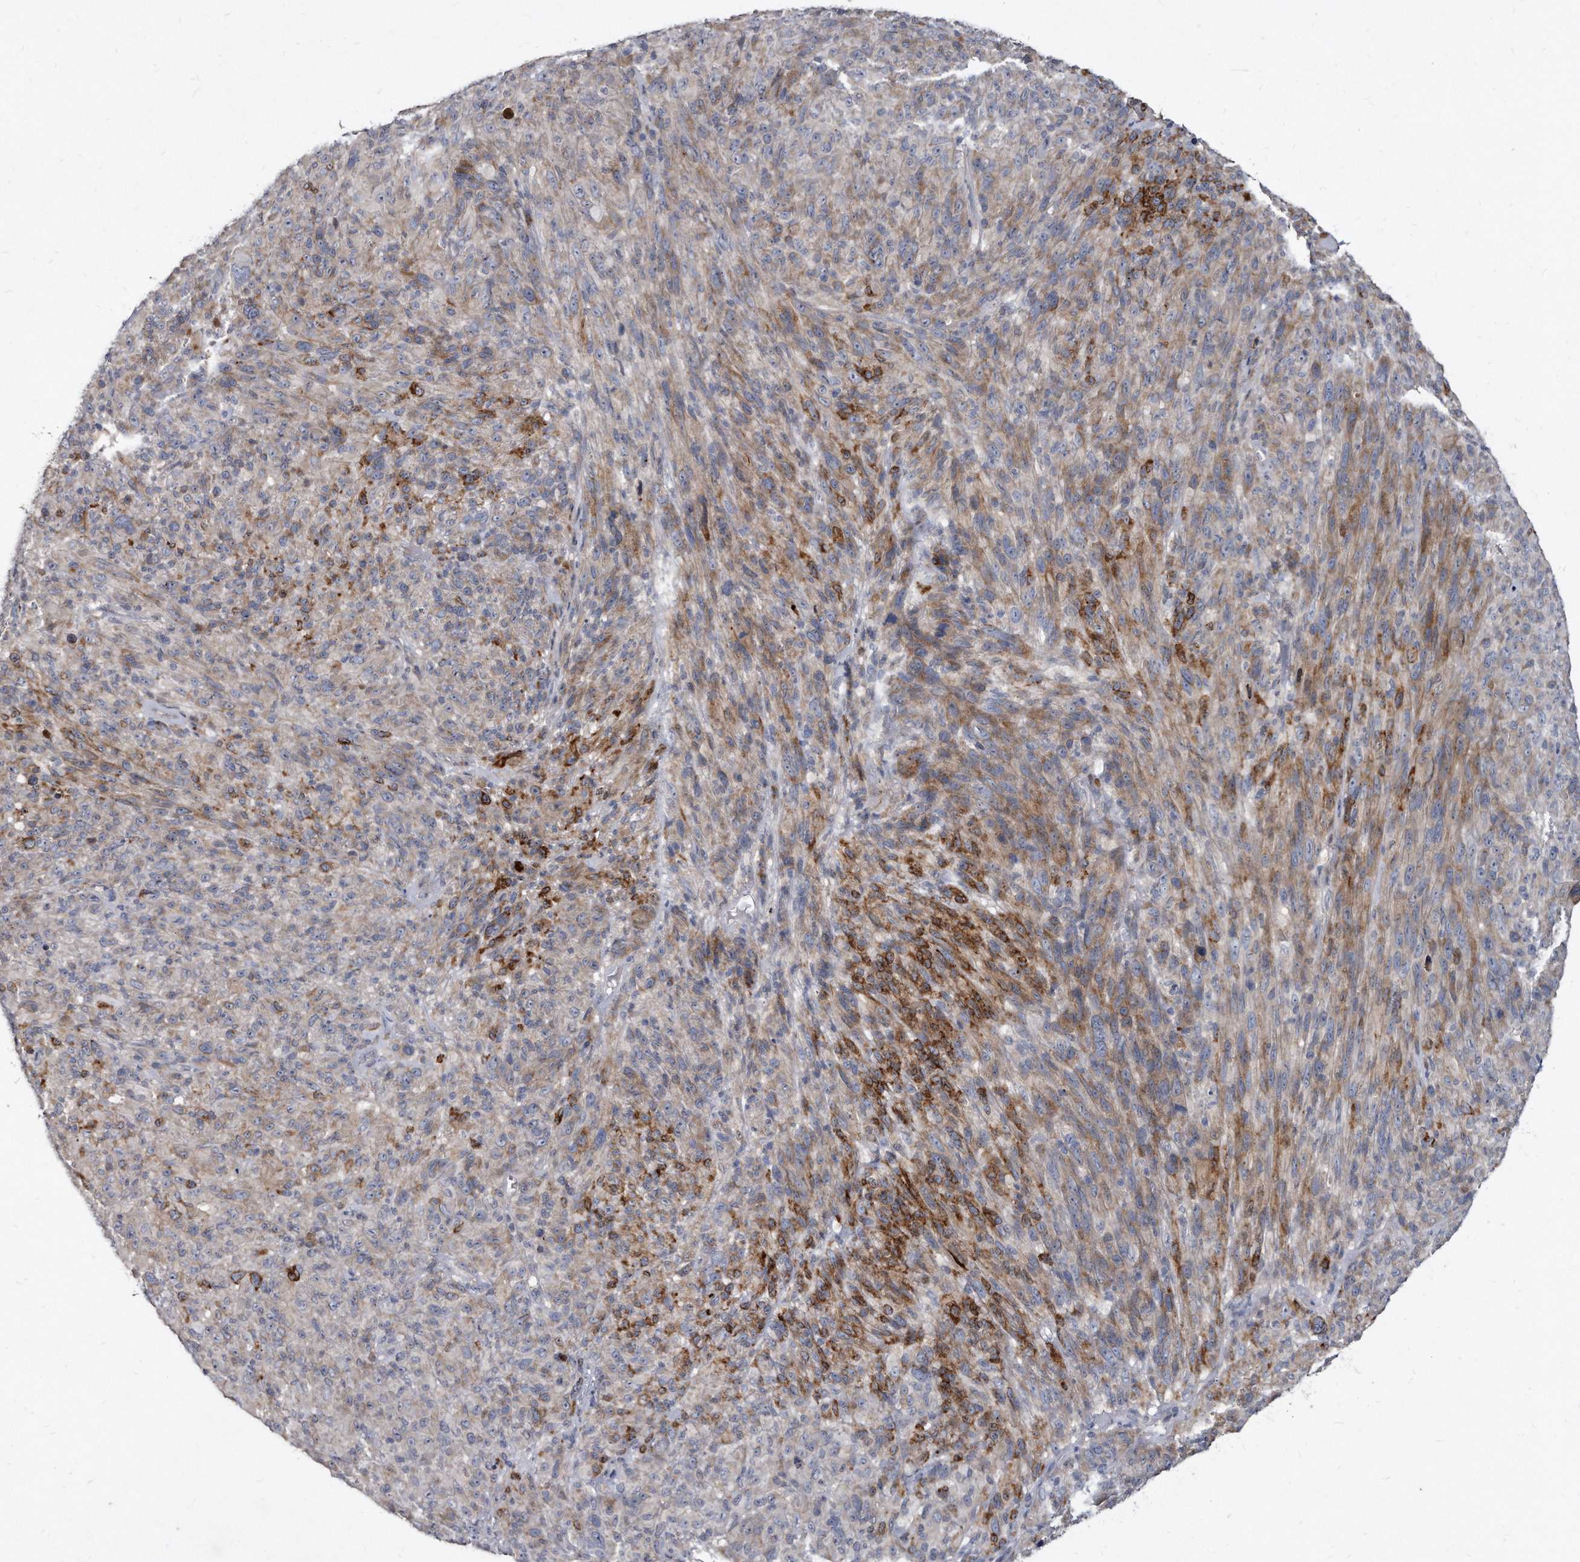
{"staining": {"intensity": "weak", "quantity": "25%-75%", "location": "cytoplasmic/membranous"}, "tissue": "melanoma", "cell_type": "Tumor cells", "image_type": "cancer", "snomed": [{"axis": "morphology", "description": "Malignant melanoma, NOS"}, {"axis": "topography", "description": "Skin of head"}], "caption": "The image reveals staining of malignant melanoma, revealing weak cytoplasmic/membranous protein positivity (brown color) within tumor cells.", "gene": "KLHDC3", "patient": {"sex": "male", "age": 96}}